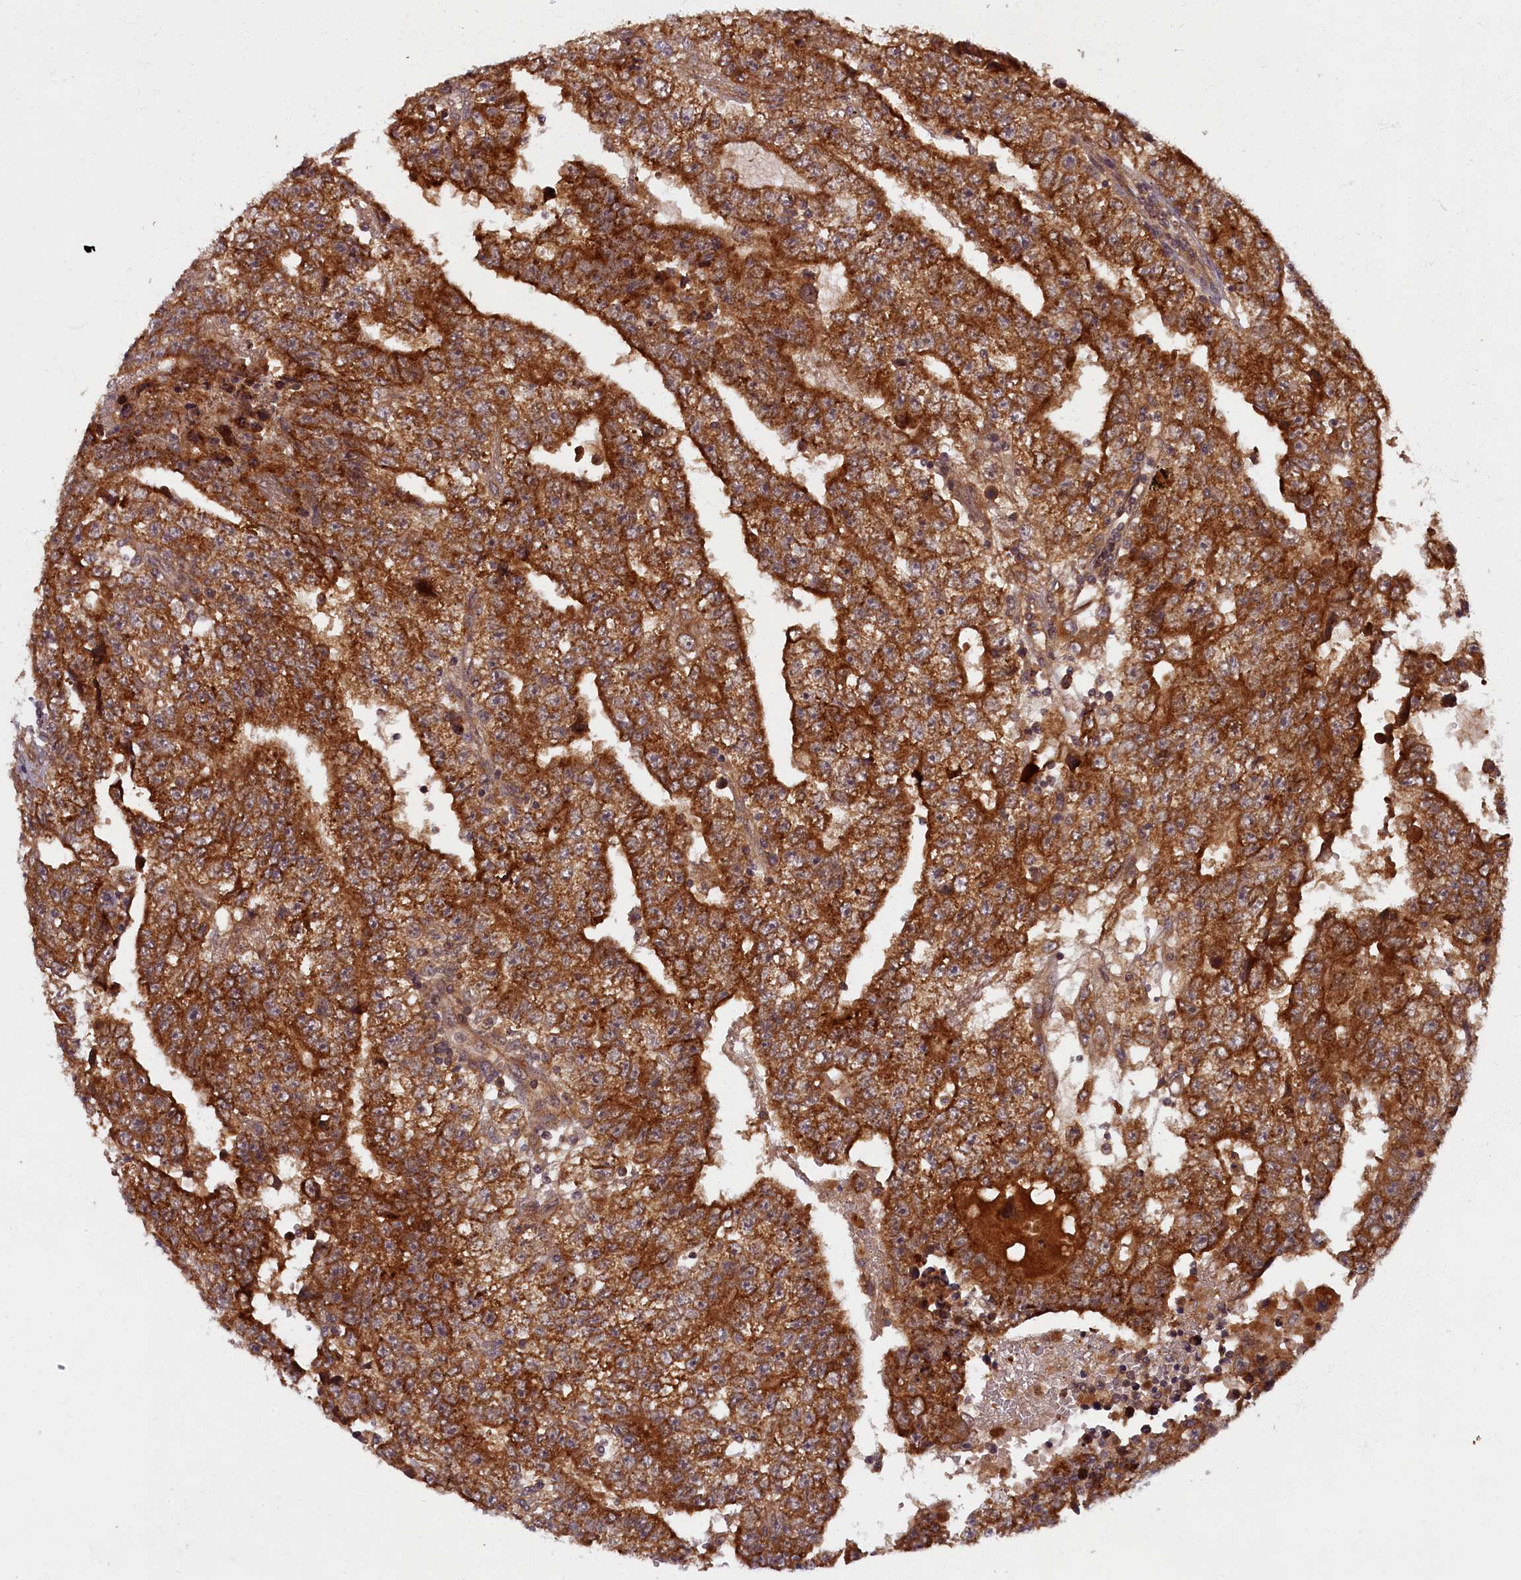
{"staining": {"intensity": "strong", "quantity": ">75%", "location": "cytoplasmic/membranous"}, "tissue": "testis cancer", "cell_type": "Tumor cells", "image_type": "cancer", "snomed": [{"axis": "morphology", "description": "Carcinoma, Embryonal, NOS"}, {"axis": "topography", "description": "Testis"}], "caption": "IHC of embryonal carcinoma (testis) reveals high levels of strong cytoplasmic/membranous positivity in about >75% of tumor cells. Nuclei are stained in blue.", "gene": "BICD1", "patient": {"sex": "male", "age": 25}}